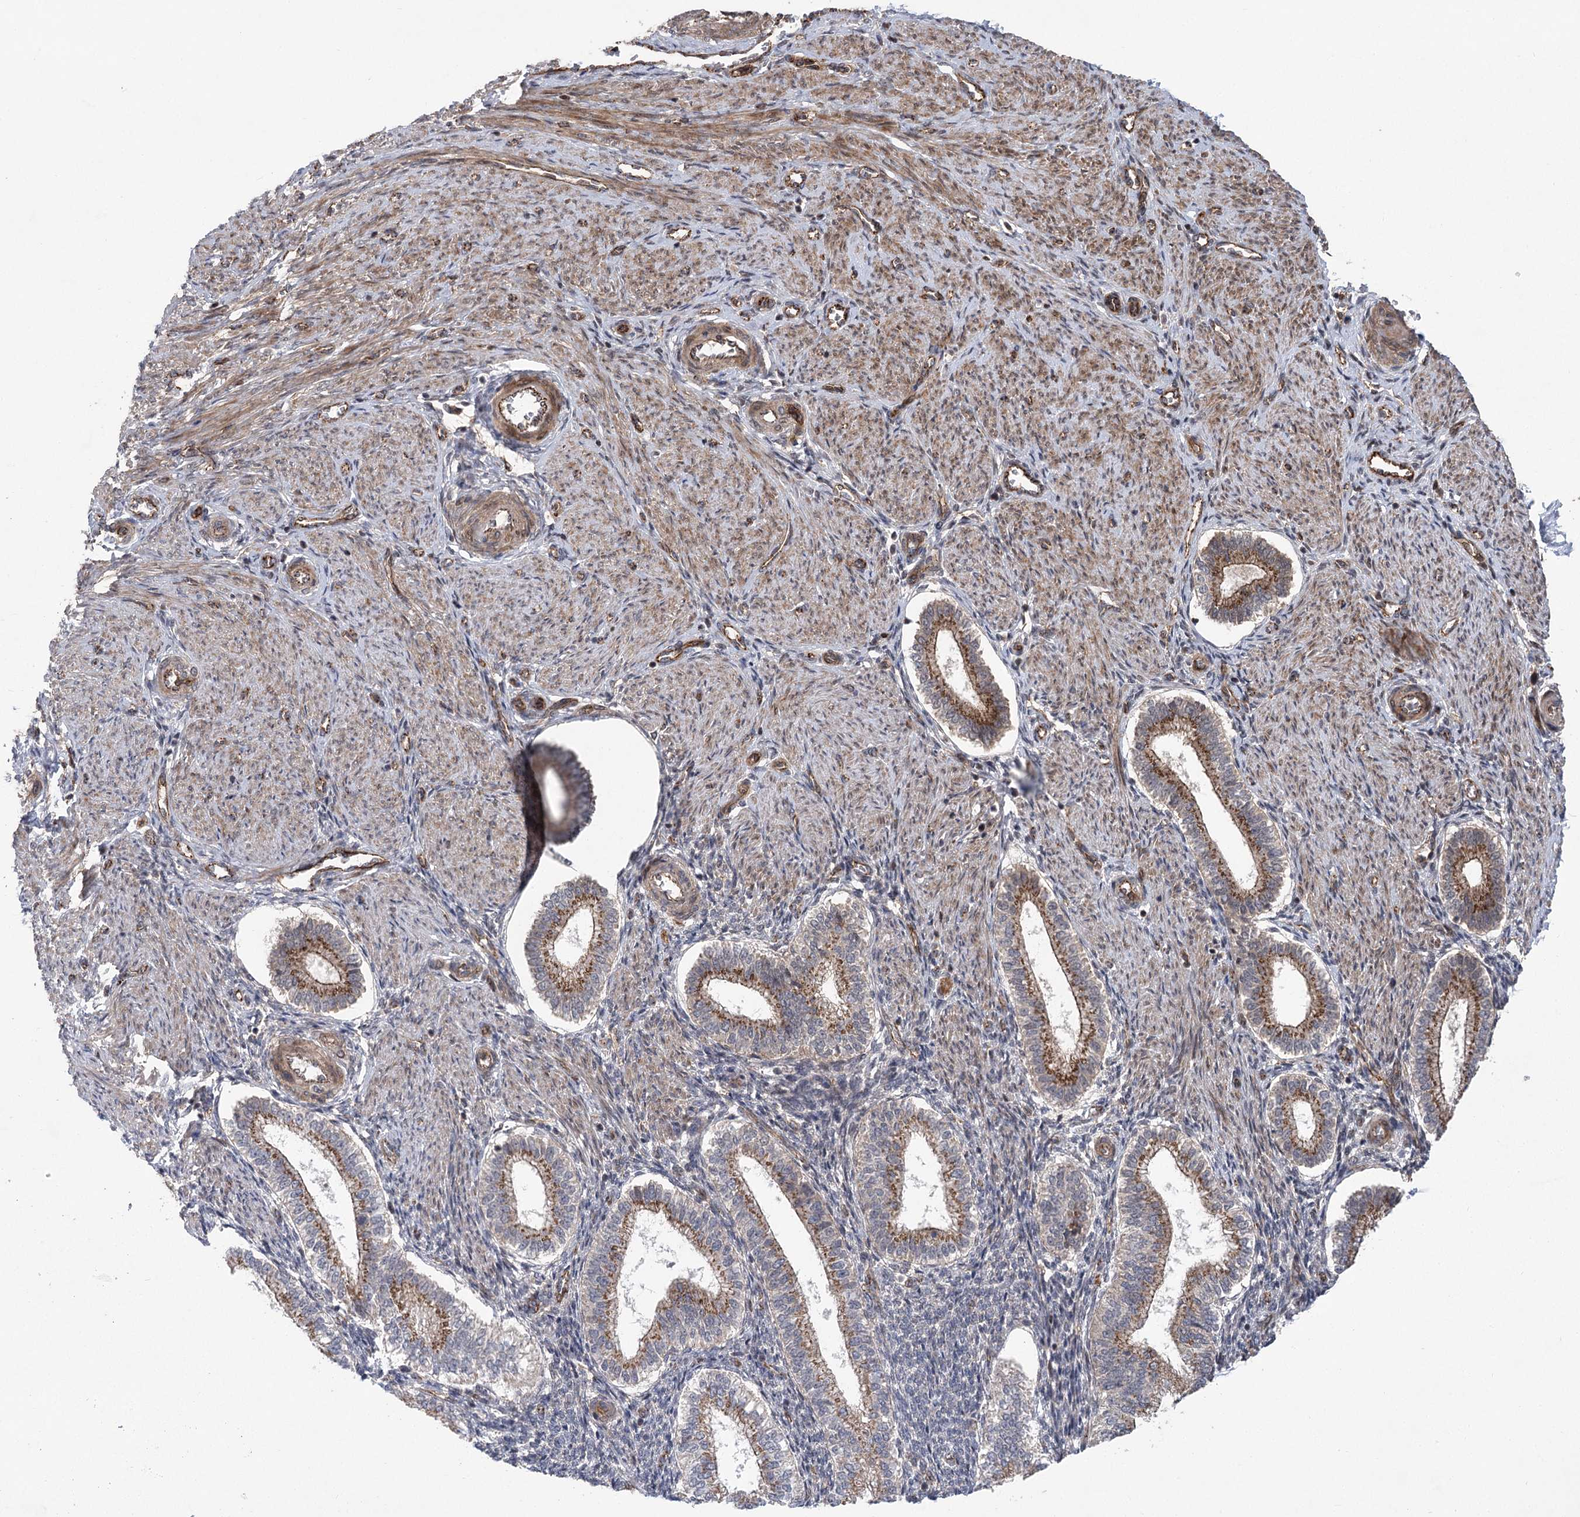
{"staining": {"intensity": "moderate", "quantity": "25%-75%", "location": "cytoplasmic/membranous"}, "tissue": "endometrium", "cell_type": "Cells in endometrial stroma", "image_type": "normal", "snomed": [{"axis": "morphology", "description": "Normal tissue, NOS"}, {"axis": "topography", "description": "Endometrium"}], "caption": "IHC (DAB) staining of unremarkable human endometrium demonstrates moderate cytoplasmic/membranous protein positivity in about 25%-75% of cells in endometrial stroma.", "gene": "METTL24", "patient": {"sex": "female", "age": 25}}